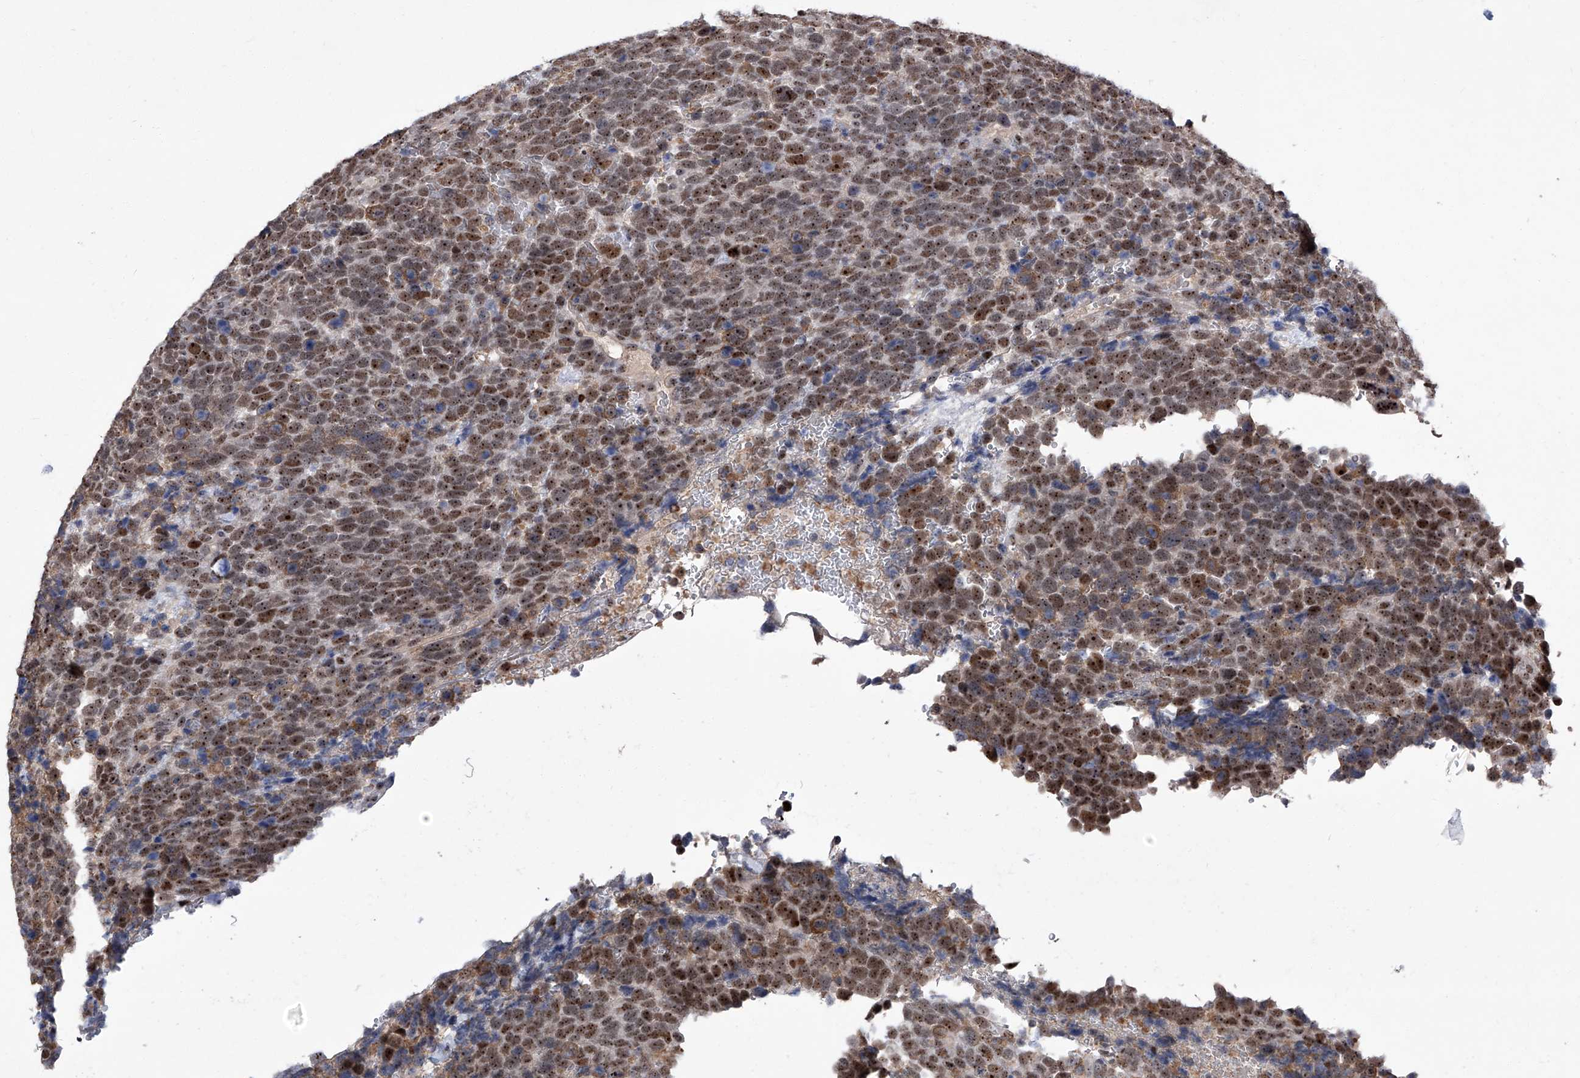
{"staining": {"intensity": "moderate", "quantity": ">75%", "location": "cytoplasmic/membranous,nuclear"}, "tissue": "urothelial cancer", "cell_type": "Tumor cells", "image_type": "cancer", "snomed": [{"axis": "morphology", "description": "Urothelial carcinoma, High grade"}, {"axis": "topography", "description": "Urinary bladder"}], "caption": "DAB immunohistochemical staining of human urothelial cancer exhibits moderate cytoplasmic/membranous and nuclear protein positivity in about >75% of tumor cells. The protein is shown in brown color, while the nuclei are stained blue.", "gene": "CMTR1", "patient": {"sex": "female", "age": 82}}